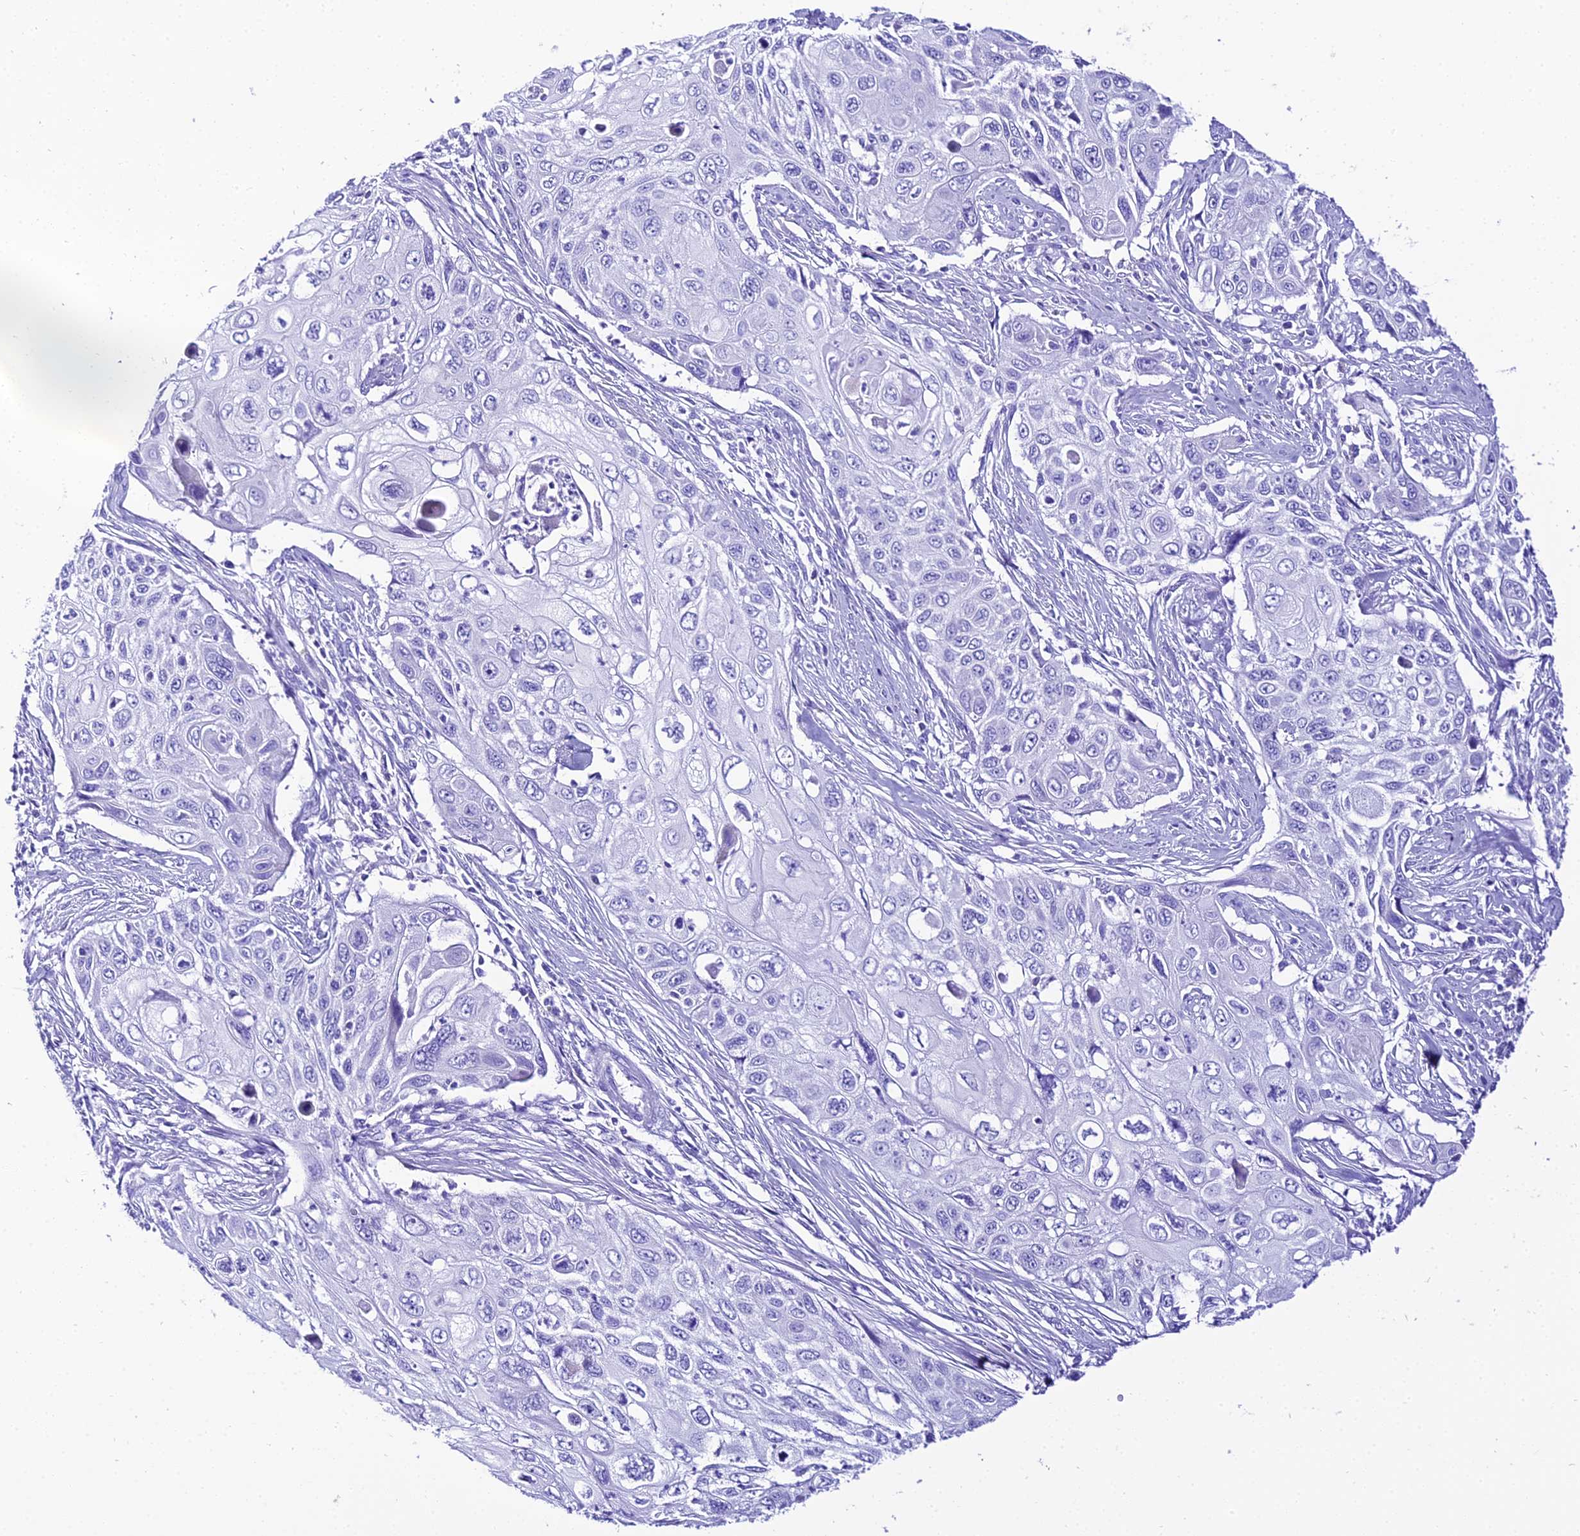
{"staining": {"intensity": "negative", "quantity": "none", "location": "none"}, "tissue": "cervical cancer", "cell_type": "Tumor cells", "image_type": "cancer", "snomed": [{"axis": "morphology", "description": "Squamous cell carcinoma, NOS"}, {"axis": "topography", "description": "Cervix"}], "caption": "This is an immunohistochemistry histopathology image of cervical cancer. There is no expression in tumor cells.", "gene": "TRMT44", "patient": {"sex": "female", "age": 70}}